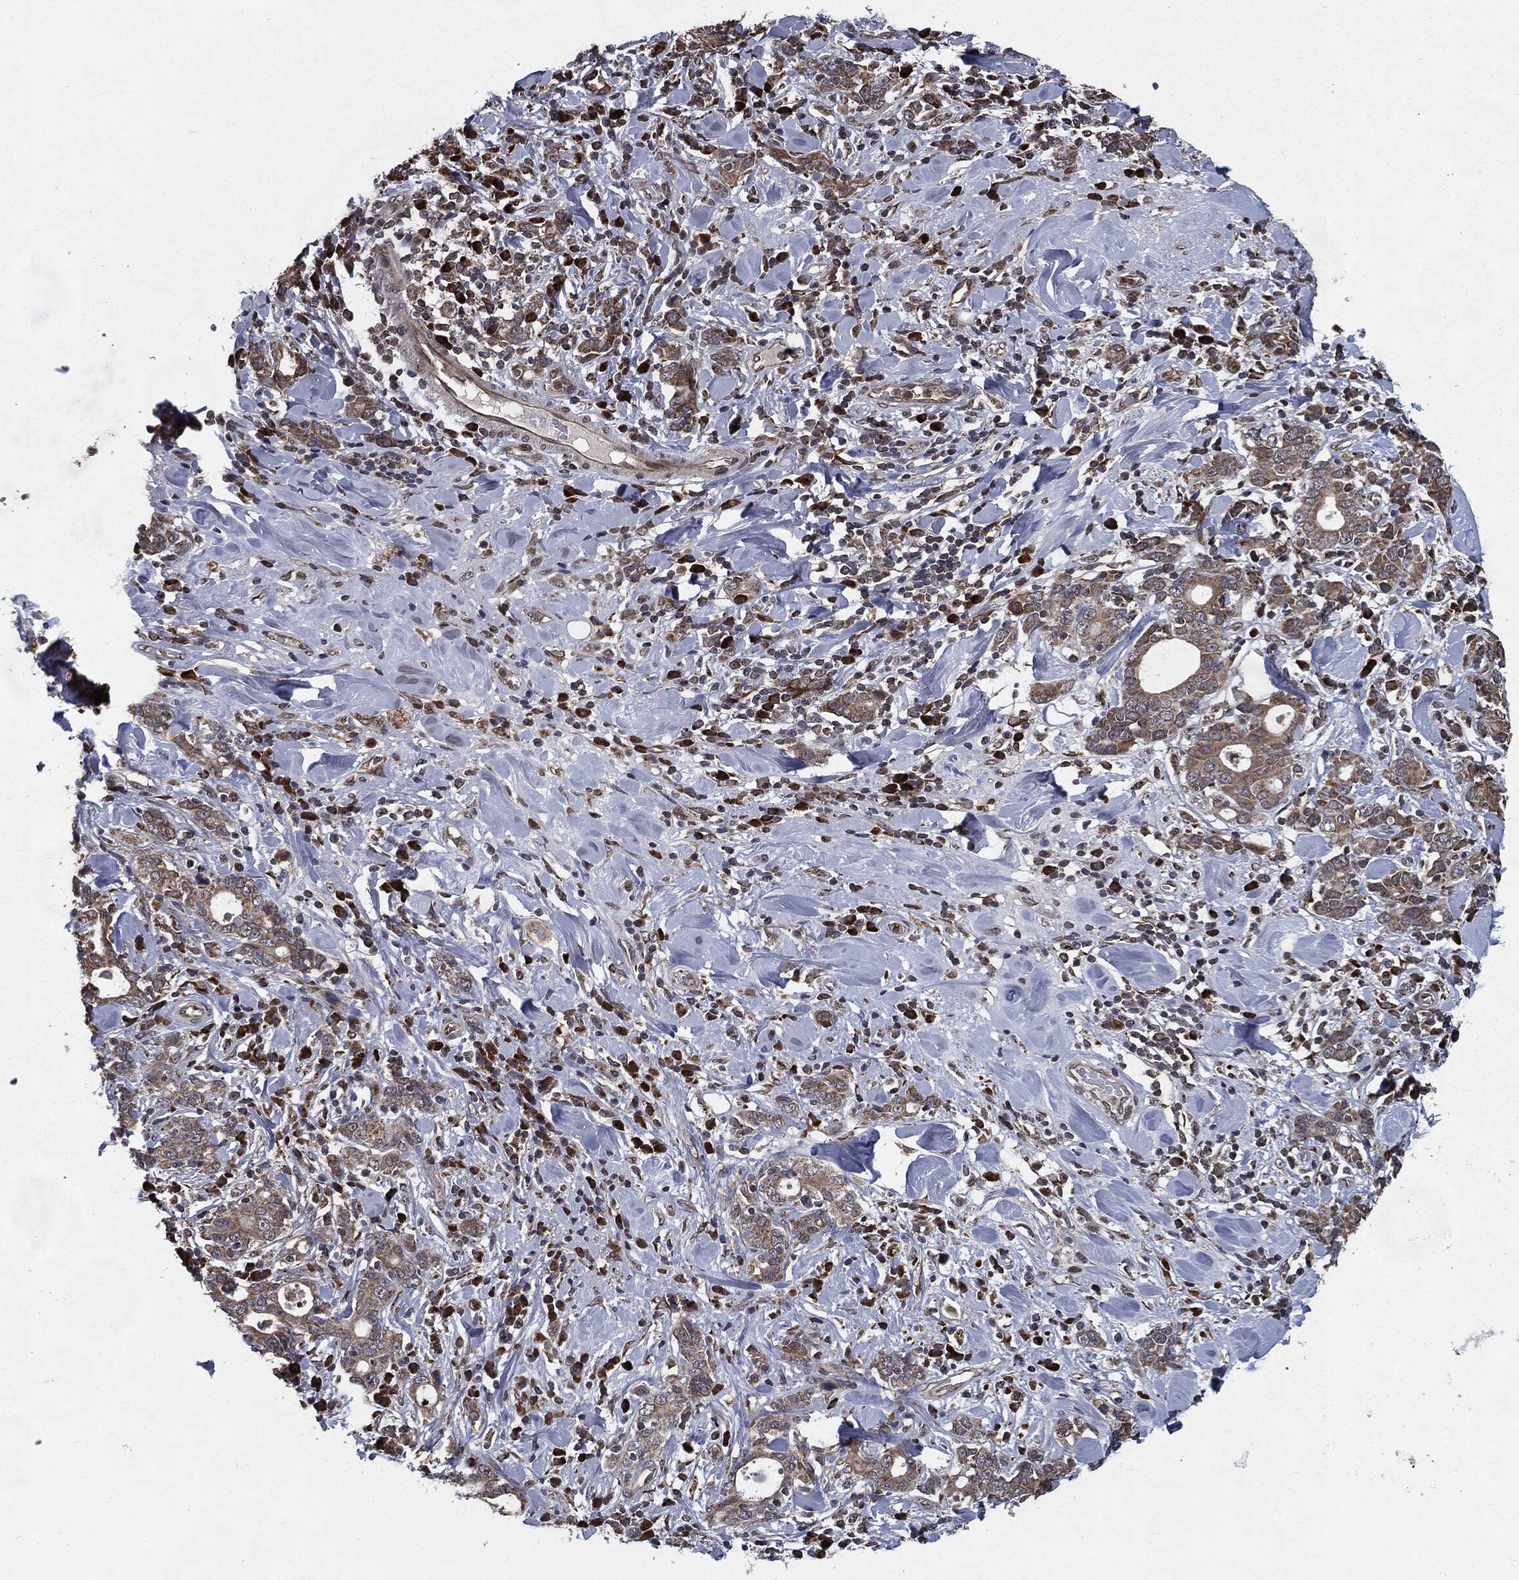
{"staining": {"intensity": "moderate", "quantity": "25%-75%", "location": "cytoplasmic/membranous"}, "tissue": "stomach cancer", "cell_type": "Tumor cells", "image_type": "cancer", "snomed": [{"axis": "morphology", "description": "Adenocarcinoma, NOS"}, {"axis": "topography", "description": "Stomach"}], "caption": "This is a histology image of IHC staining of stomach adenocarcinoma, which shows moderate positivity in the cytoplasmic/membranous of tumor cells.", "gene": "HDAC5", "patient": {"sex": "male", "age": 79}}